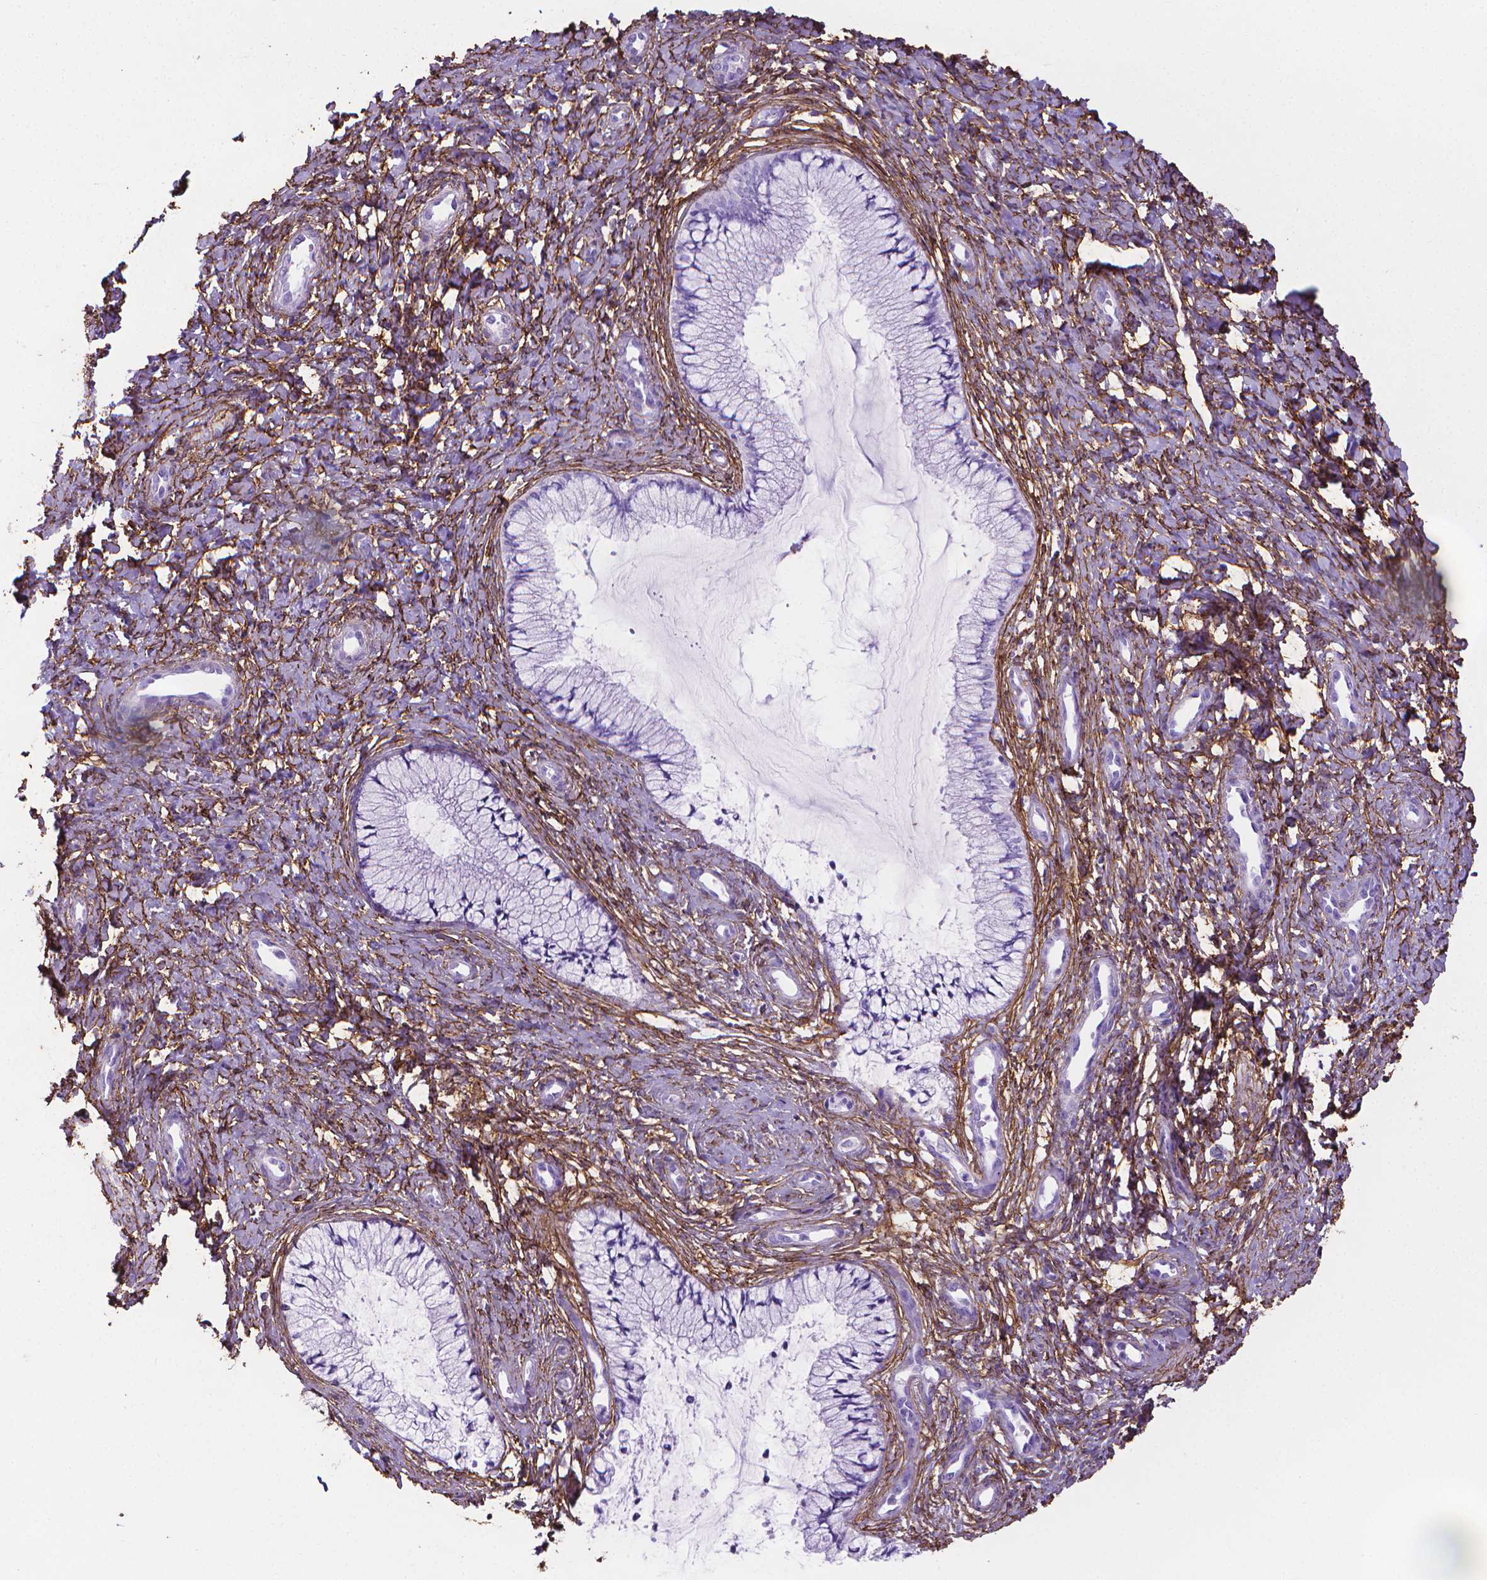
{"staining": {"intensity": "negative", "quantity": "none", "location": "none"}, "tissue": "cervix", "cell_type": "Glandular cells", "image_type": "normal", "snomed": [{"axis": "morphology", "description": "Normal tissue, NOS"}, {"axis": "topography", "description": "Cervix"}], "caption": "This is an IHC micrograph of benign human cervix. There is no positivity in glandular cells.", "gene": "MFAP2", "patient": {"sex": "female", "age": 37}}